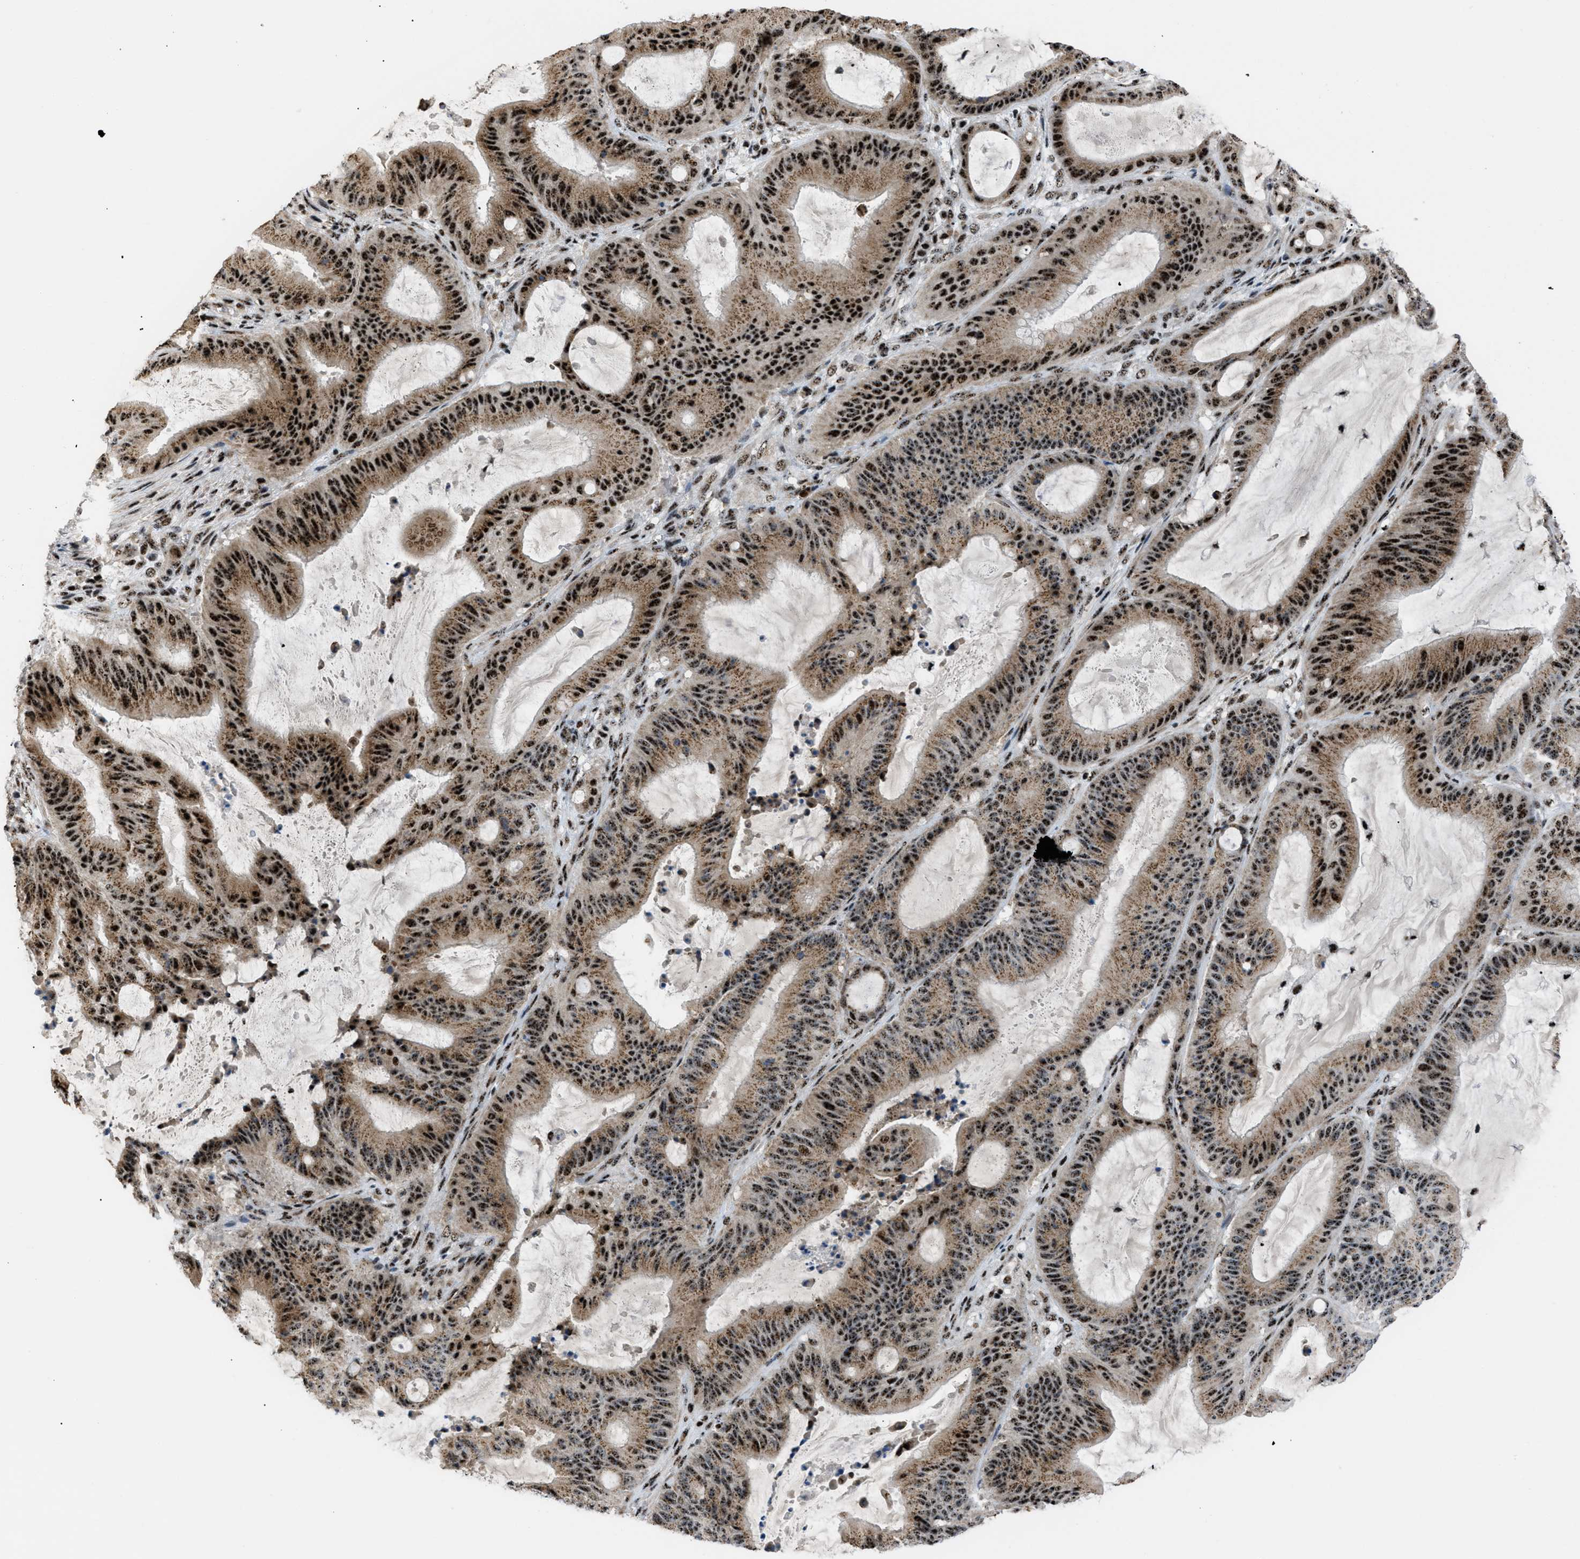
{"staining": {"intensity": "strong", "quantity": ">75%", "location": "cytoplasmic/membranous,nuclear"}, "tissue": "liver cancer", "cell_type": "Tumor cells", "image_type": "cancer", "snomed": [{"axis": "morphology", "description": "Normal tissue, NOS"}, {"axis": "morphology", "description": "Cholangiocarcinoma"}, {"axis": "topography", "description": "Liver"}, {"axis": "topography", "description": "Peripheral nerve tissue"}], "caption": "A brown stain highlights strong cytoplasmic/membranous and nuclear positivity of a protein in liver cancer (cholangiocarcinoma) tumor cells.", "gene": "CDR2", "patient": {"sex": "female", "age": 73}}